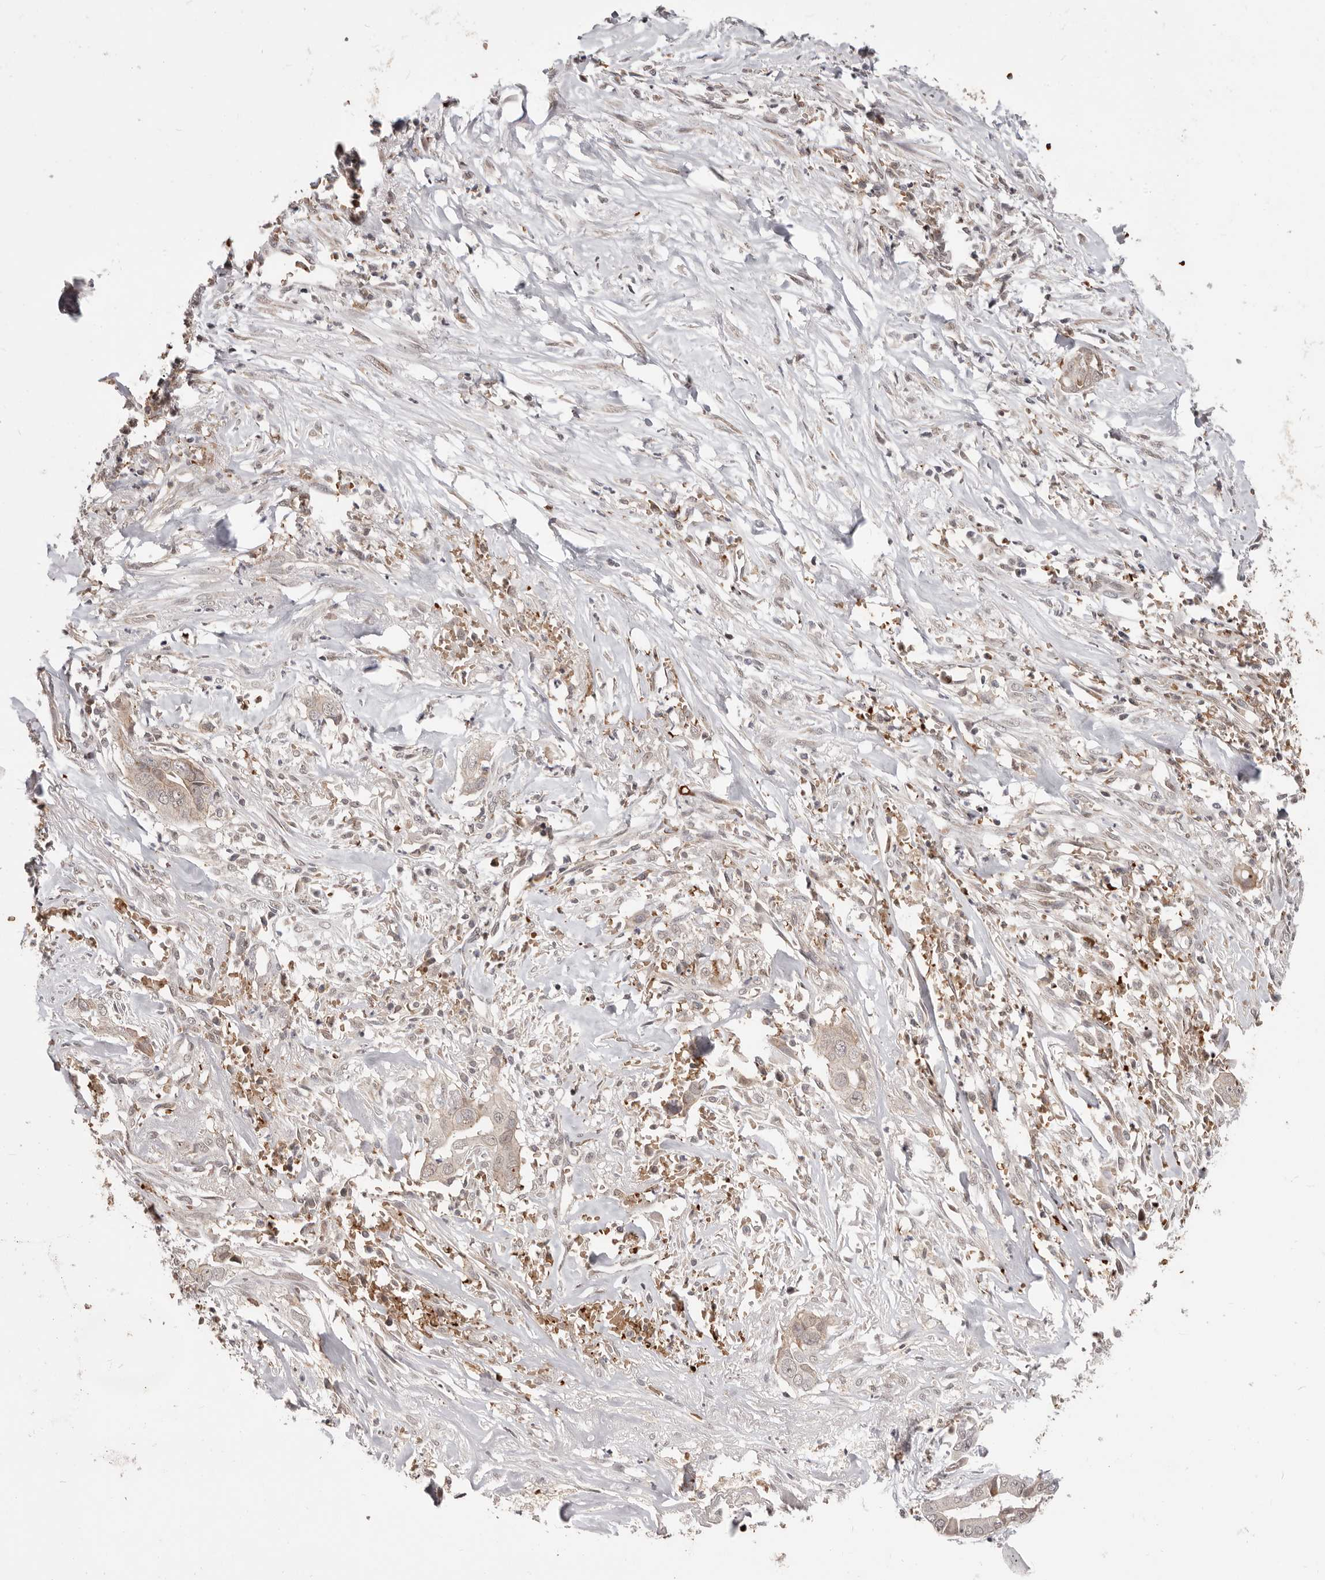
{"staining": {"intensity": "weak", "quantity": "<25%", "location": "cytoplasmic/membranous"}, "tissue": "liver cancer", "cell_type": "Tumor cells", "image_type": "cancer", "snomed": [{"axis": "morphology", "description": "Cholangiocarcinoma"}, {"axis": "topography", "description": "Liver"}], "caption": "The immunohistochemistry (IHC) histopathology image has no significant expression in tumor cells of liver cancer tissue.", "gene": "NCOA3", "patient": {"sex": "female", "age": 79}}